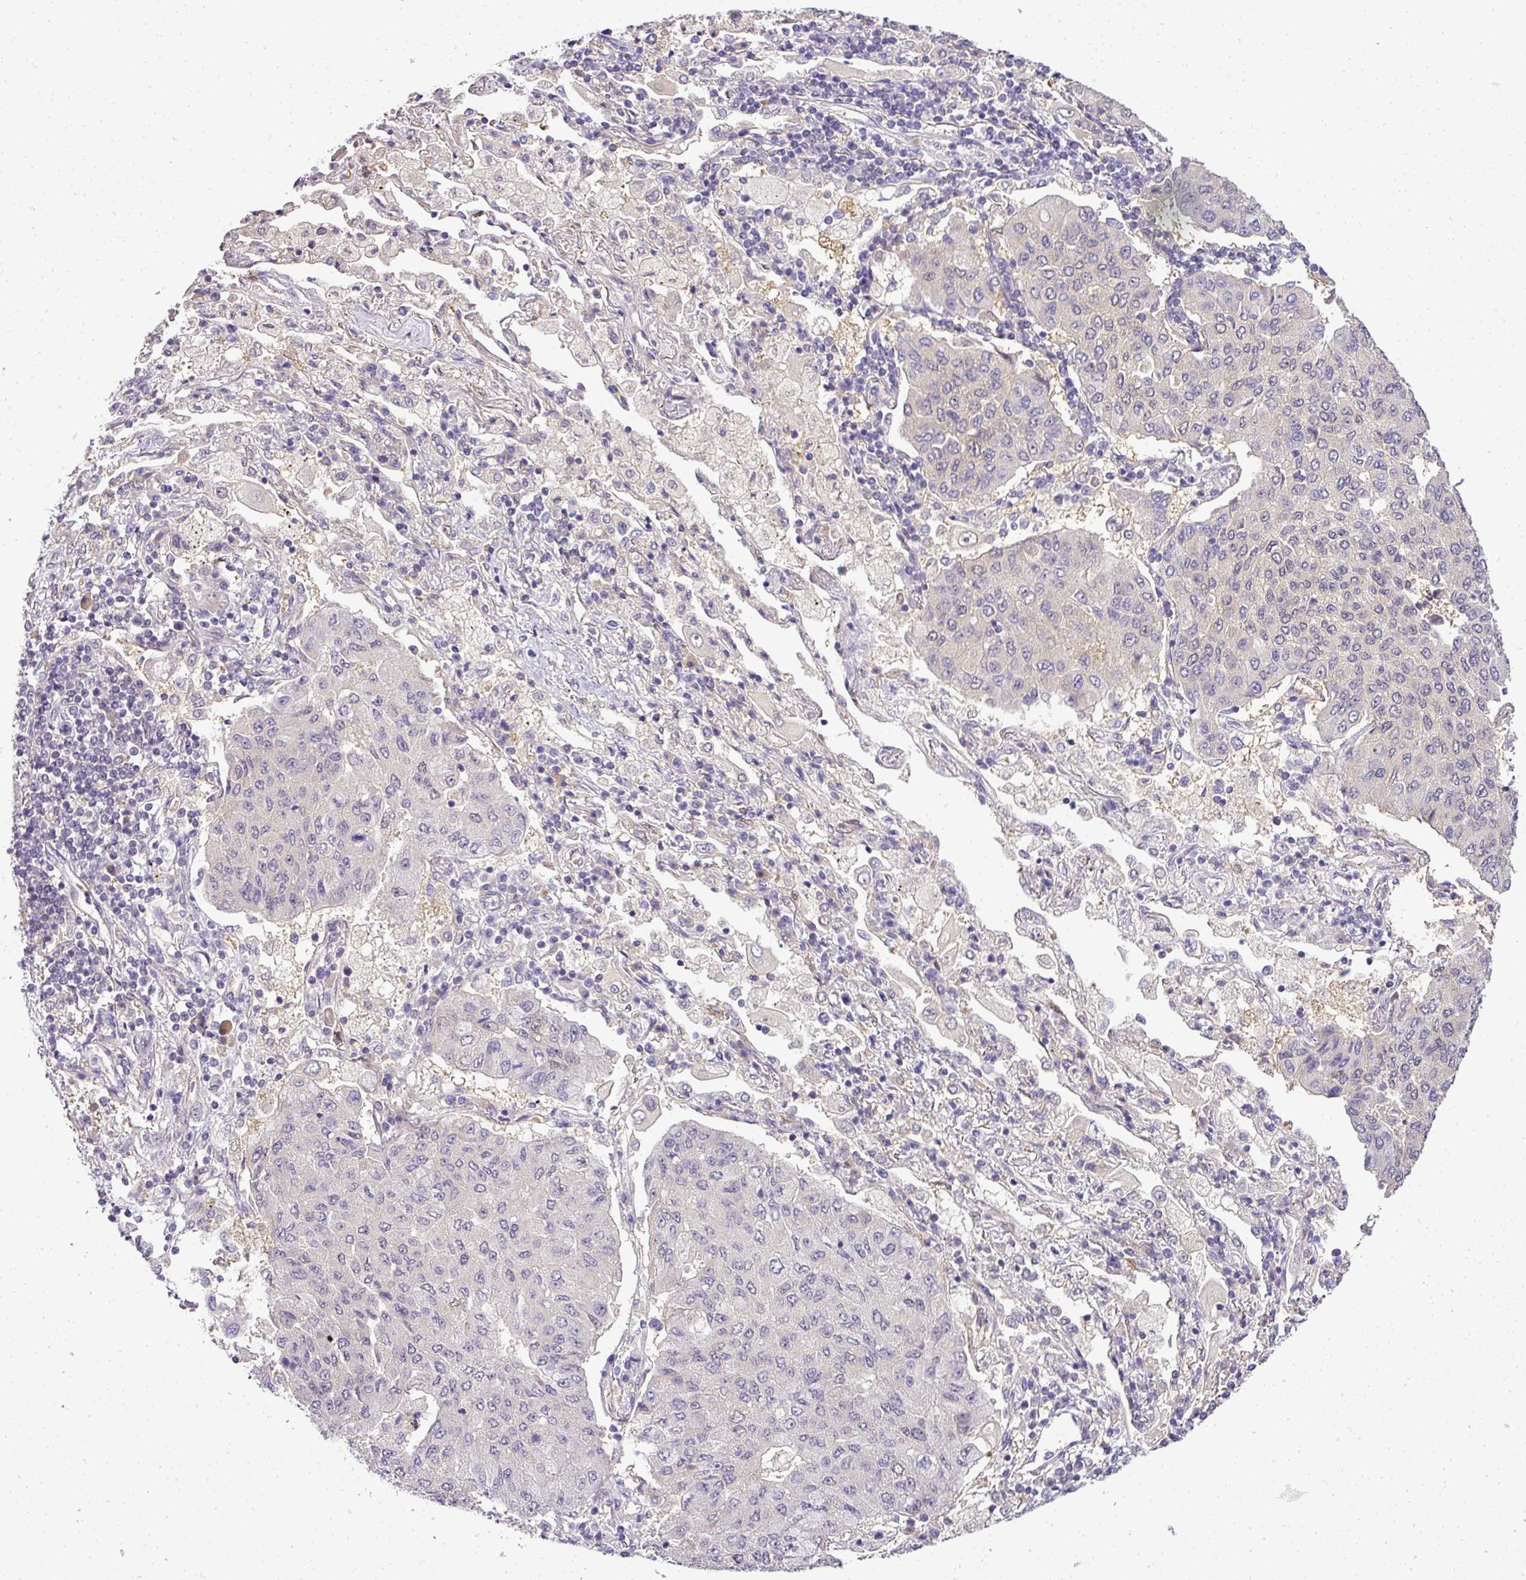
{"staining": {"intensity": "negative", "quantity": "none", "location": "none"}, "tissue": "lung cancer", "cell_type": "Tumor cells", "image_type": "cancer", "snomed": [{"axis": "morphology", "description": "Squamous cell carcinoma, NOS"}, {"axis": "topography", "description": "Lung"}], "caption": "Tumor cells are negative for protein expression in human lung squamous cell carcinoma.", "gene": "ADH5", "patient": {"sex": "male", "age": 74}}